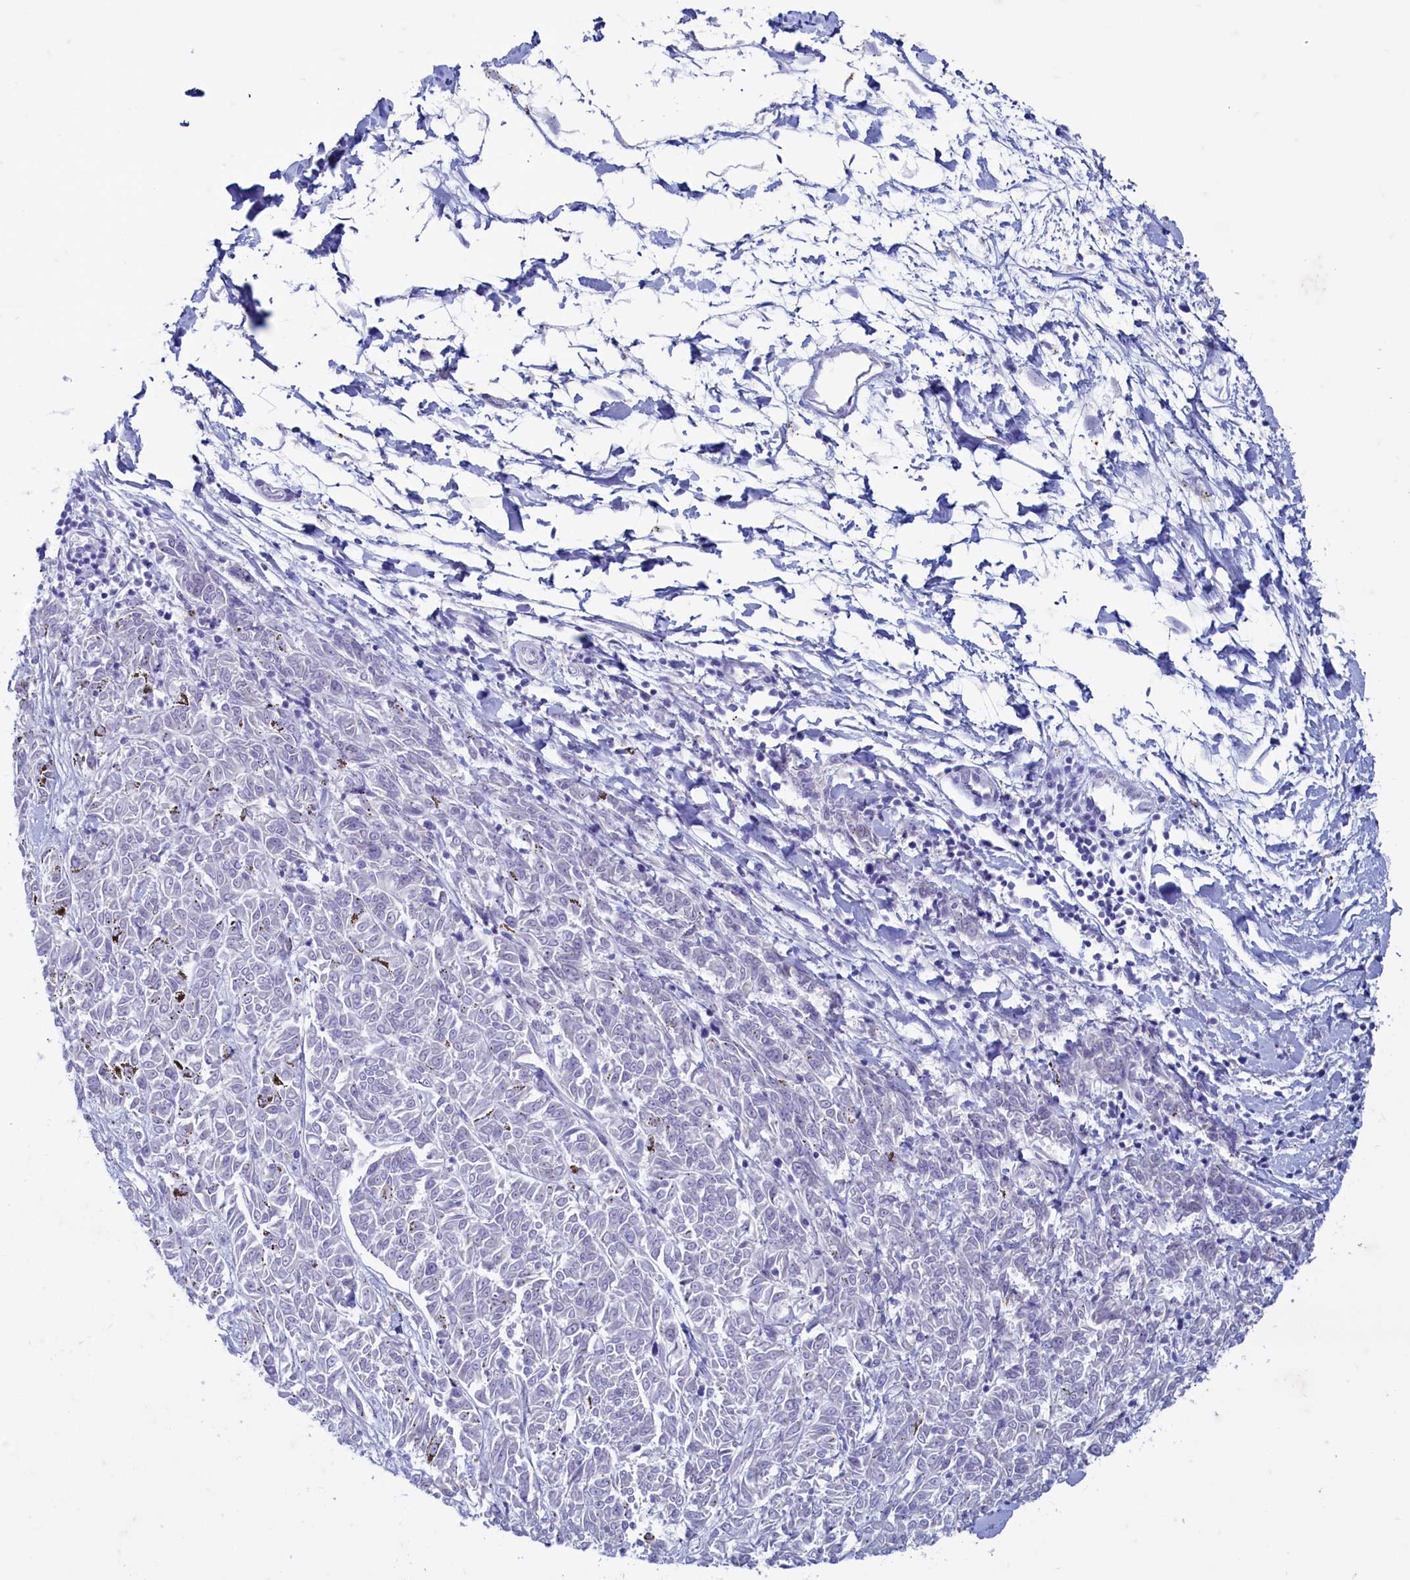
{"staining": {"intensity": "negative", "quantity": "none", "location": "none"}, "tissue": "melanoma", "cell_type": "Tumor cells", "image_type": "cancer", "snomed": [{"axis": "morphology", "description": "Malignant melanoma, NOS"}, {"axis": "topography", "description": "Skin"}], "caption": "This photomicrograph is of melanoma stained with IHC to label a protein in brown with the nuclei are counter-stained blue. There is no positivity in tumor cells. (DAB (3,3'-diaminobenzidine) immunohistochemistry, high magnification).", "gene": "MAP1LC3A", "patient": {"sex": "female", "age": 72}}